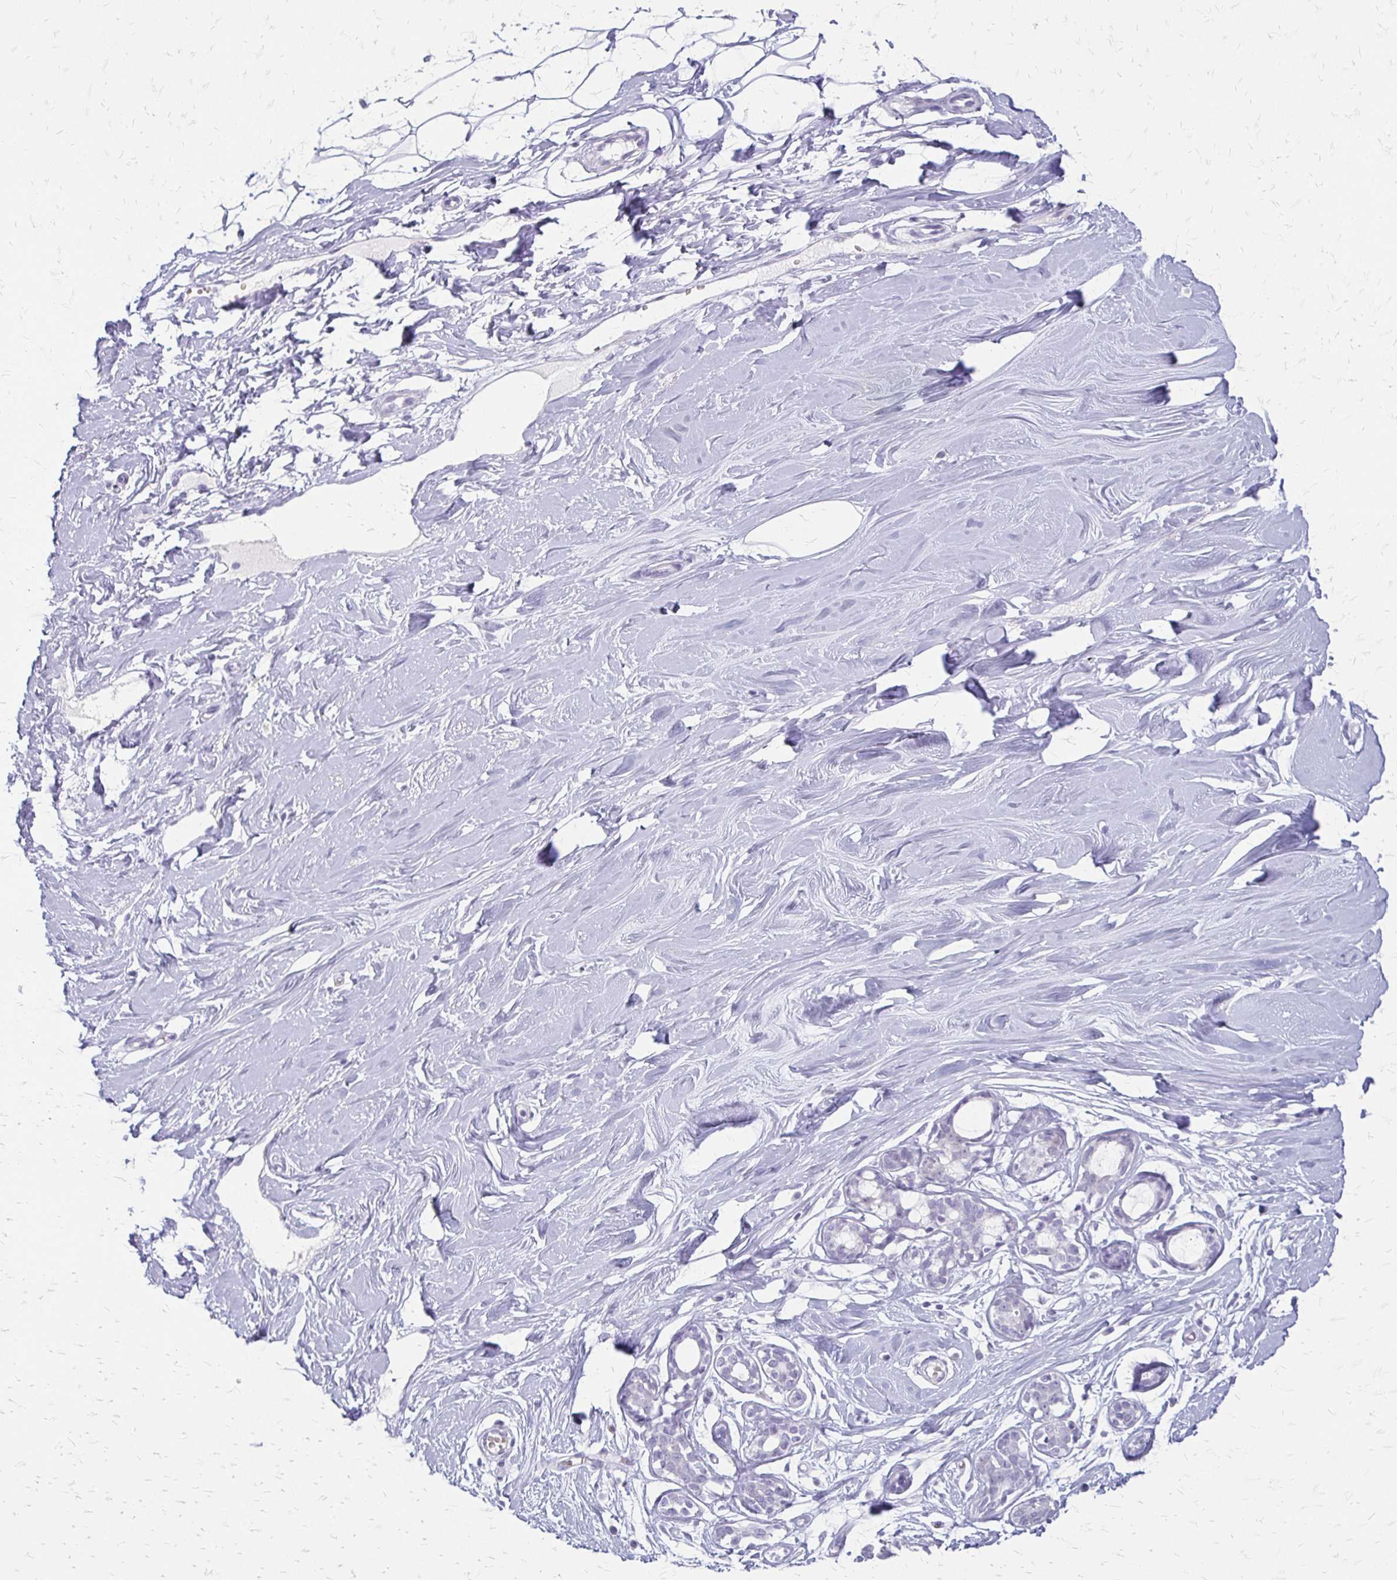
{"staining": {"intensity": "negative", "quantity": "none", "location": "none"}, "tissue": "breast", "cell_type": "Adipocytes", "image_type": "normal", "snomed": [{"axis": "morphology", "description": "Normal tissue, NOS"}, {"axis": "topography", "description": "Breast"}], "caption": "IHC micrograph of unremarkable breast: human breast stained with DAB shows no significant protein expression in adipocytes.", "gene": "ACP5", "patient": {"sex": "female", "age": 27}}